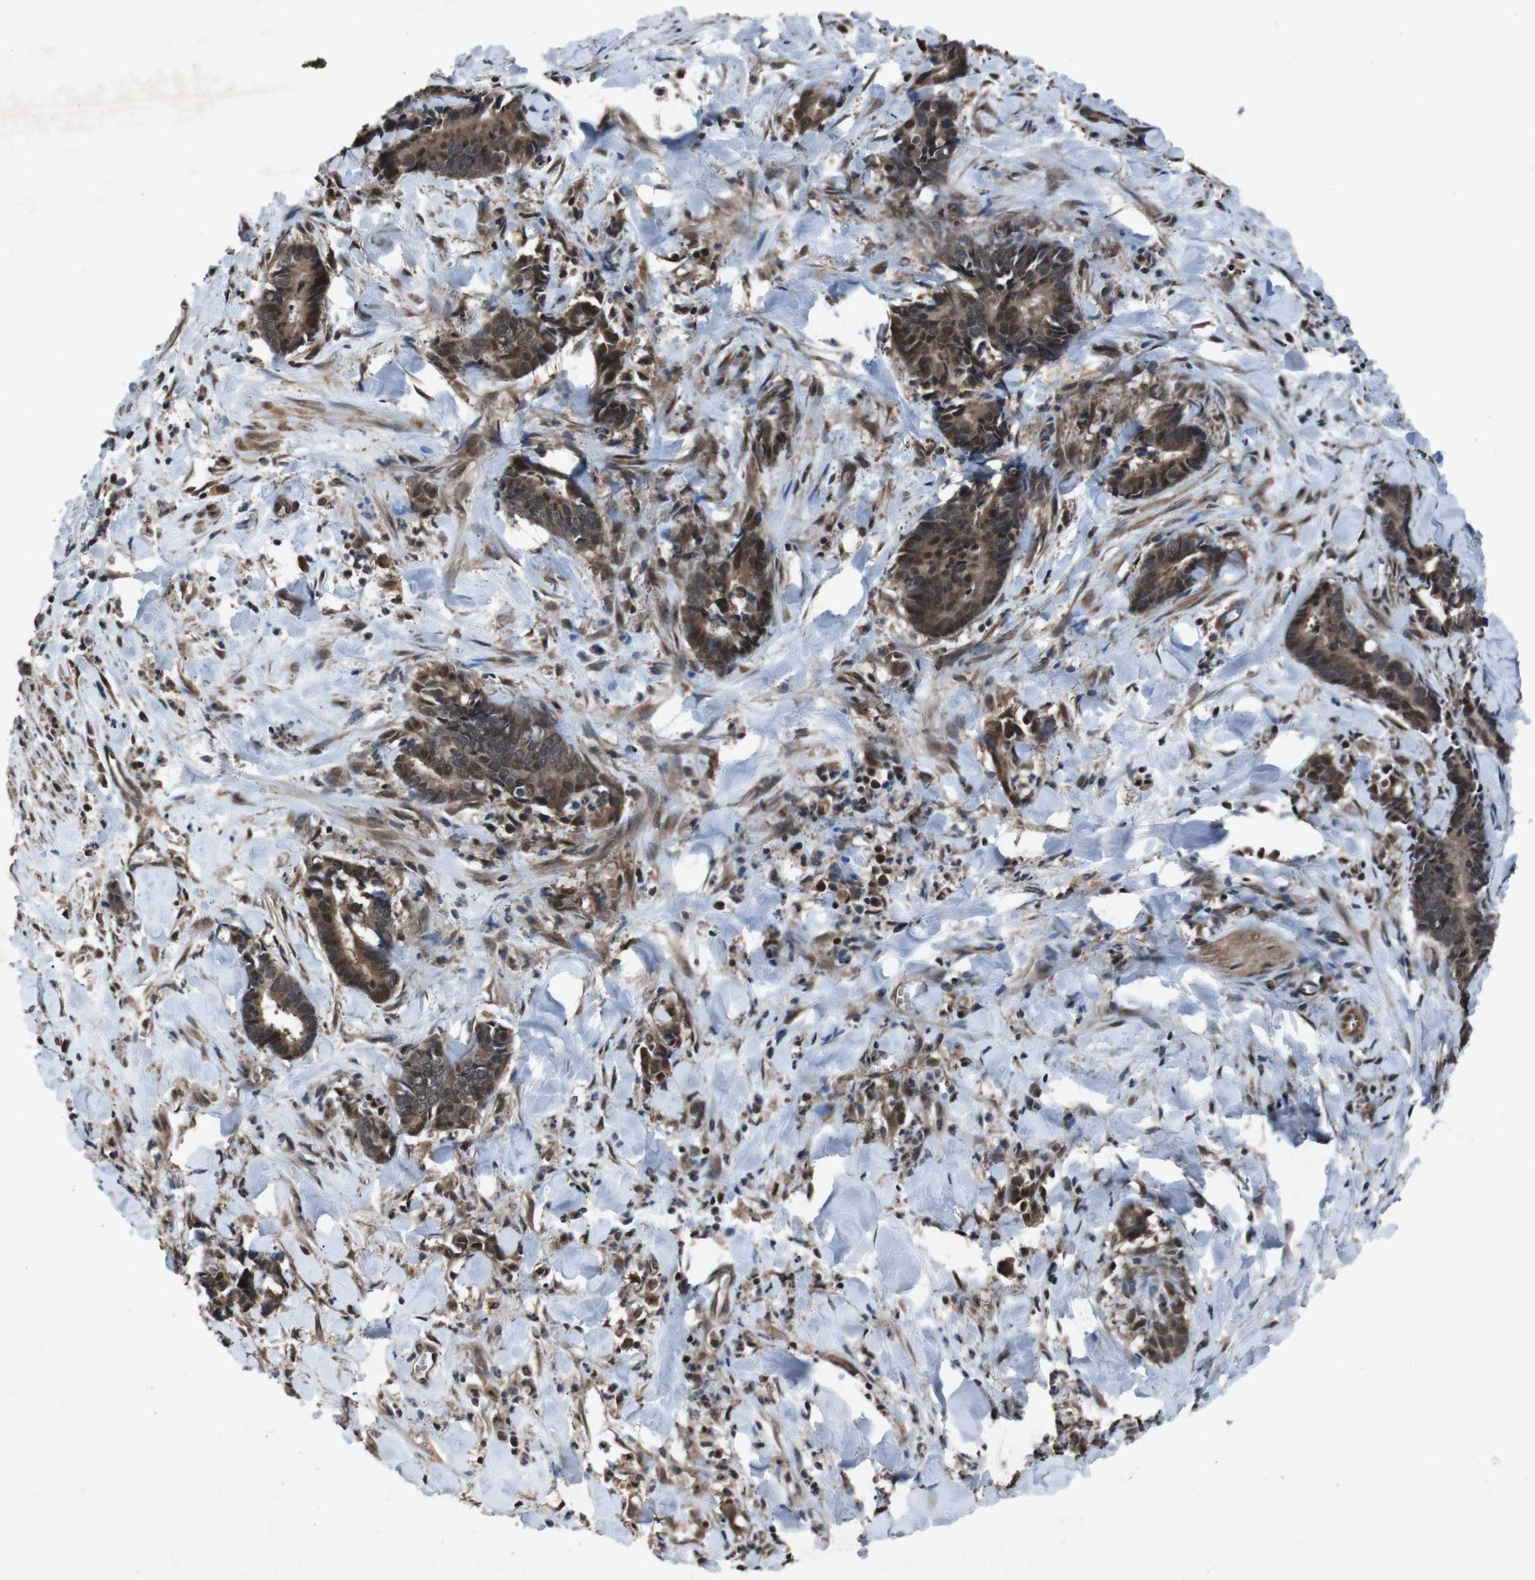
{"staining": {"intensity": "moderate", "quantity": ">75%", "location": "cytoplasmic/membranous,nuclear"}, "tissue": "cervical cancer", "cell_type": "Tumor cells", "image_type": "cancer", "snomed": [{"axis": "morphology", "description": "Adenocarcinoma, NOS"}, {"axis": "topography", "description": "Cervix"}], "caption": "Human adenocarcinoma (cervical) stained with a protein marker shows moderate staining in tumor cells.", "gene": "SOCS1", "patient": {"sex": "female", "age": 44}}